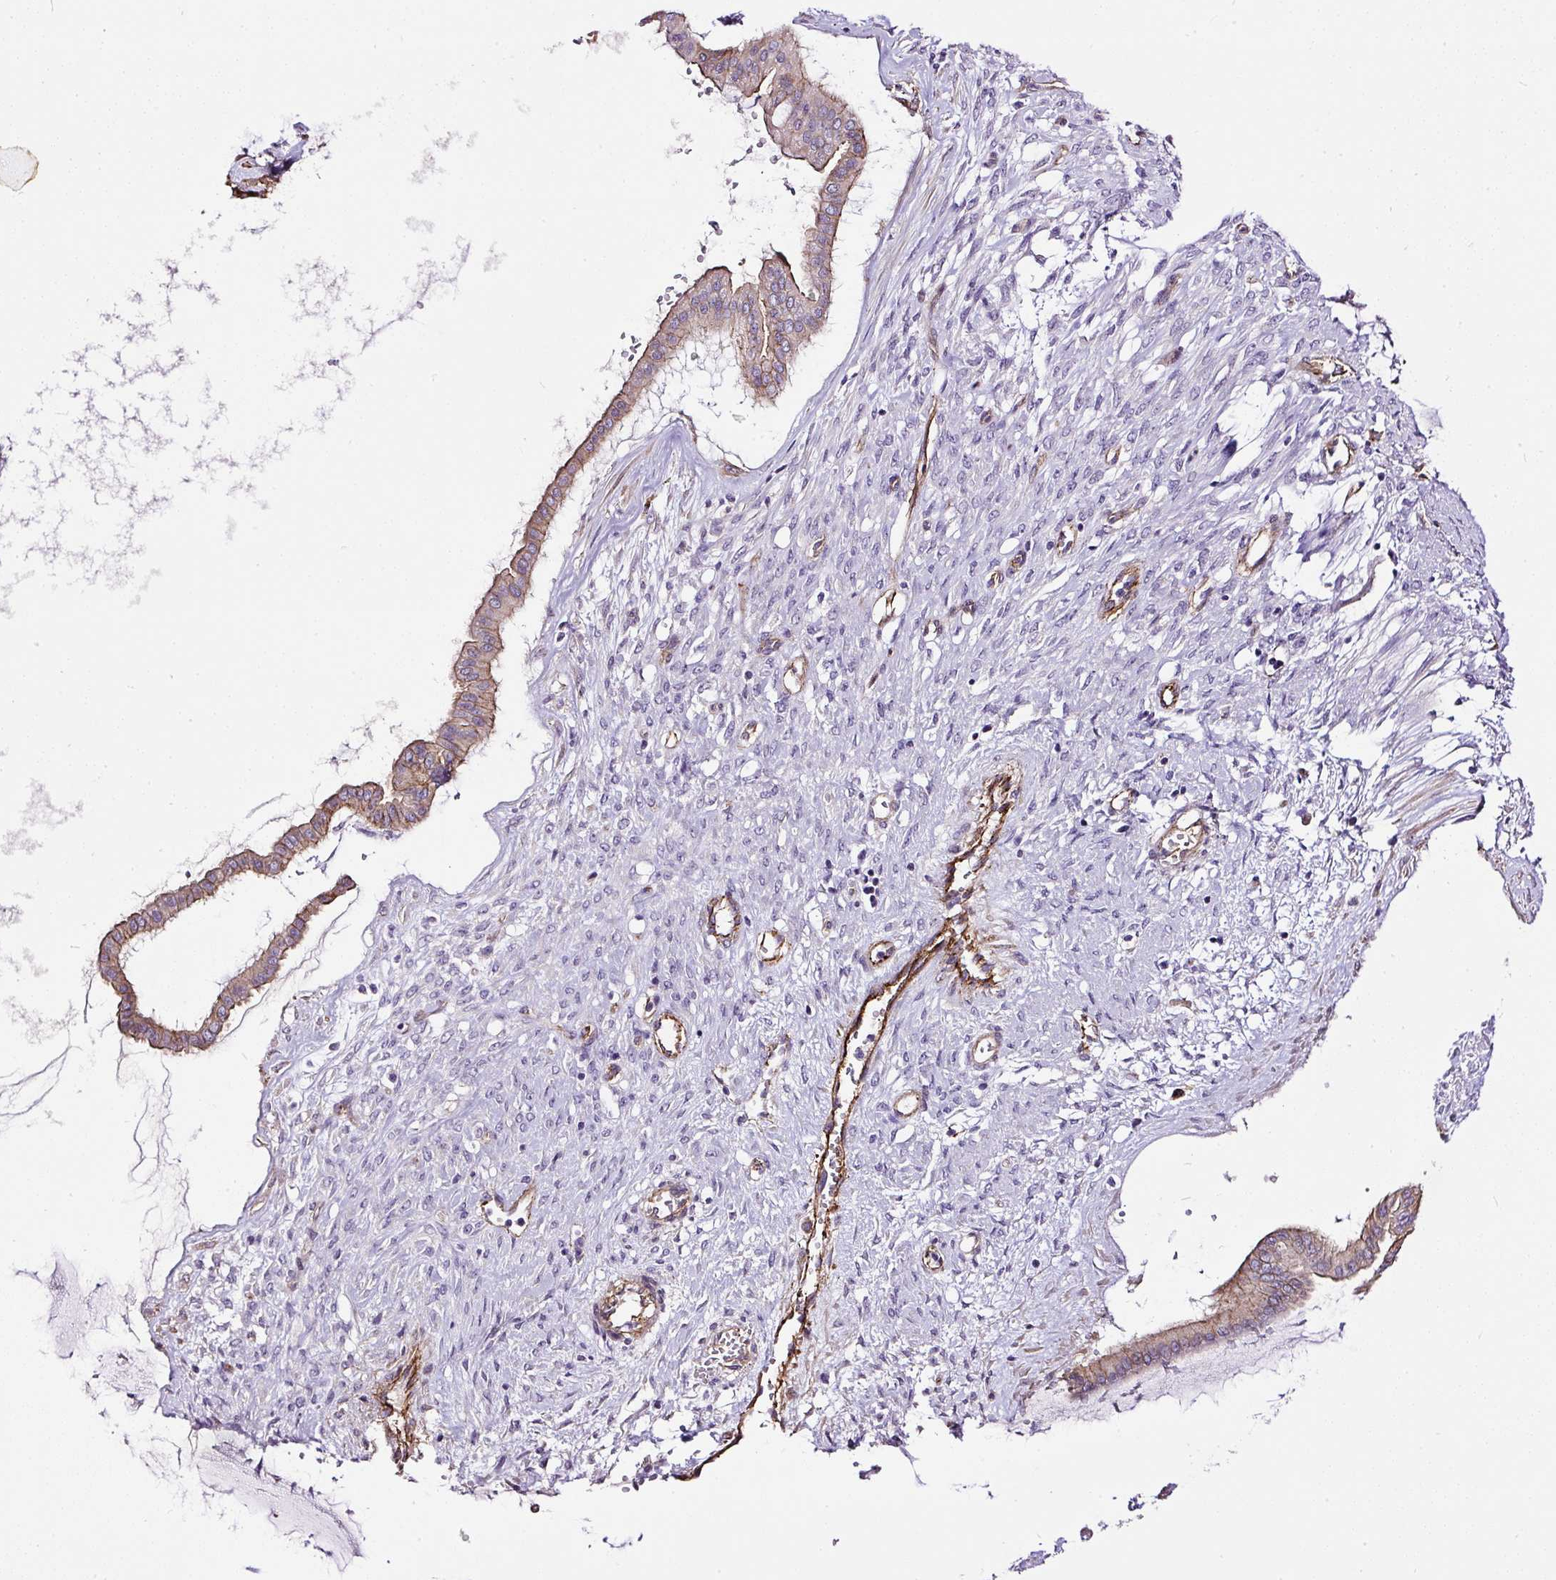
{"staining": {"intensity": "moderate", "quantity": "25%-75%", "location": "cytoplasmic/membranous"}, "tissue": "ovarian cancer", "cell_type": "Tumor cells", "image_type": "cancer", "snomed": [{"axis": "morphology", "description": "Cystadenocarcinoma, mucinous, NOS"}, {"axis": "topography", "description": "Ovary"}], "caption": "Immunohistochemical staining of human ovarian mucinous cystadenocarcinoma displays medium levels of moderate cytoplasmic/membranous protein staining in approximately 25%-75% of tumor cells. (Stains: DAB (3,3'-diaminobenzidine) in brown, nuclei in blue, Microscopy: brightfield microscopy at high magnification).", "gene": "MAGEB16", "patient": {"sex": "female", "age": 73}}